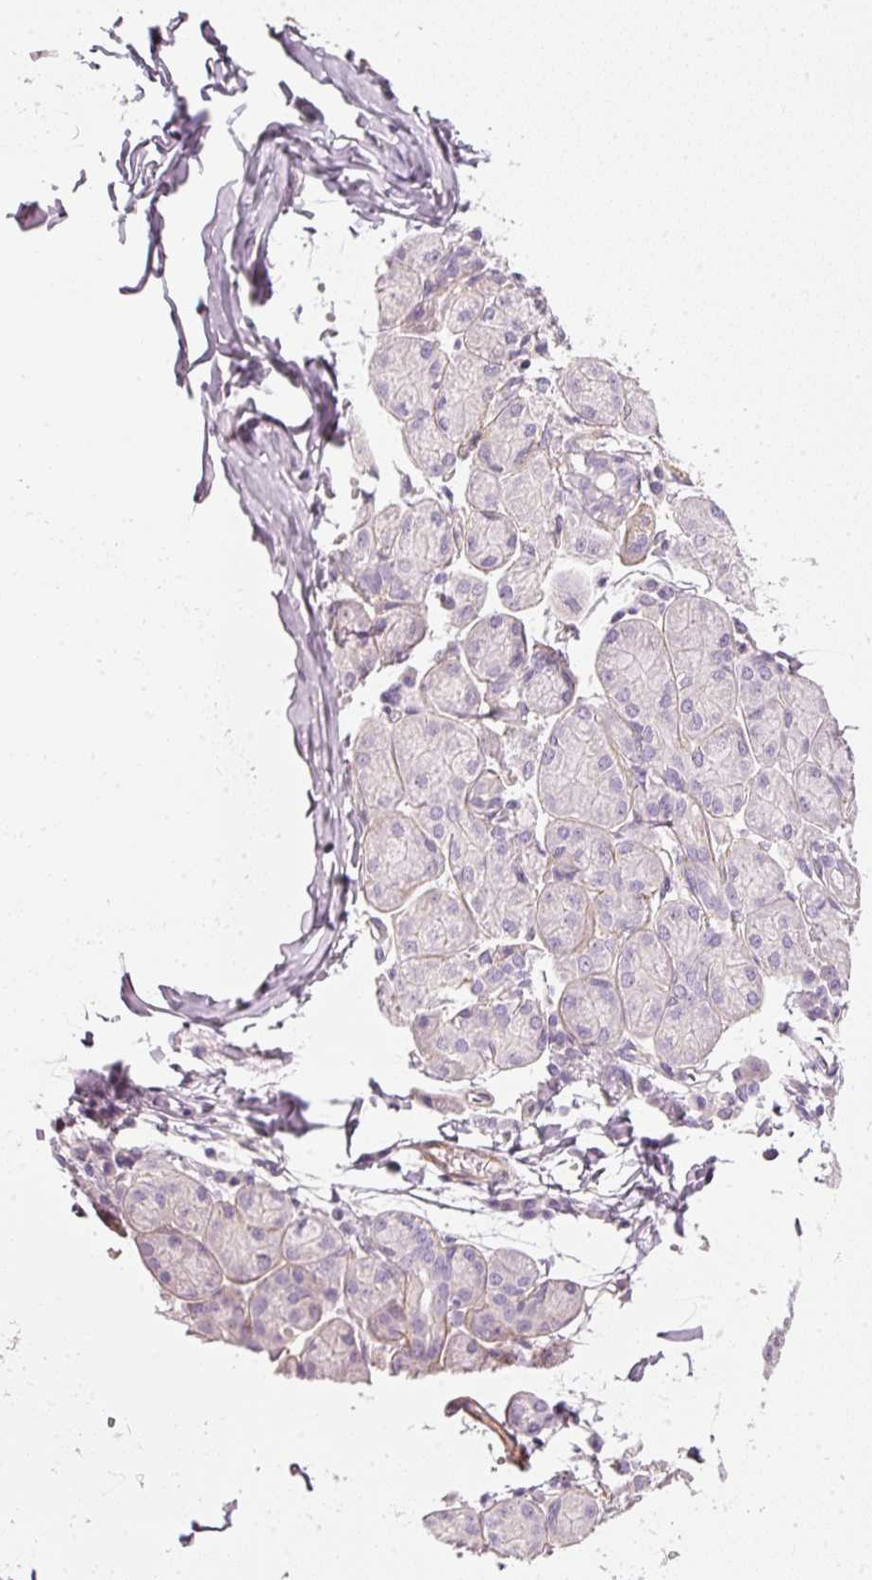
{"staining": {"intensity": "negative", "quantity": "none", "location": "none"}, "tissue": "salivary gland", "cell_type": "Glandular cells", "image_type": "normal", "snomed": [{"axis": "morphology", "description": "Normal tissue, NOS"}, {"axis": "morphology", "description": "Inflammation, NOS"}, {"axis": "topography", "description": "Lymph node"}, {"axis": "topography", "description": "Salivary gland"}], "caption": "Micrograph shows no protein staining in glandular cells of benign salivary gland. (Immunohistochemistry, brightfield microscopy, high magnification).", "gene": "OSR2", "patient": {"sex": "male", "age": 3}}